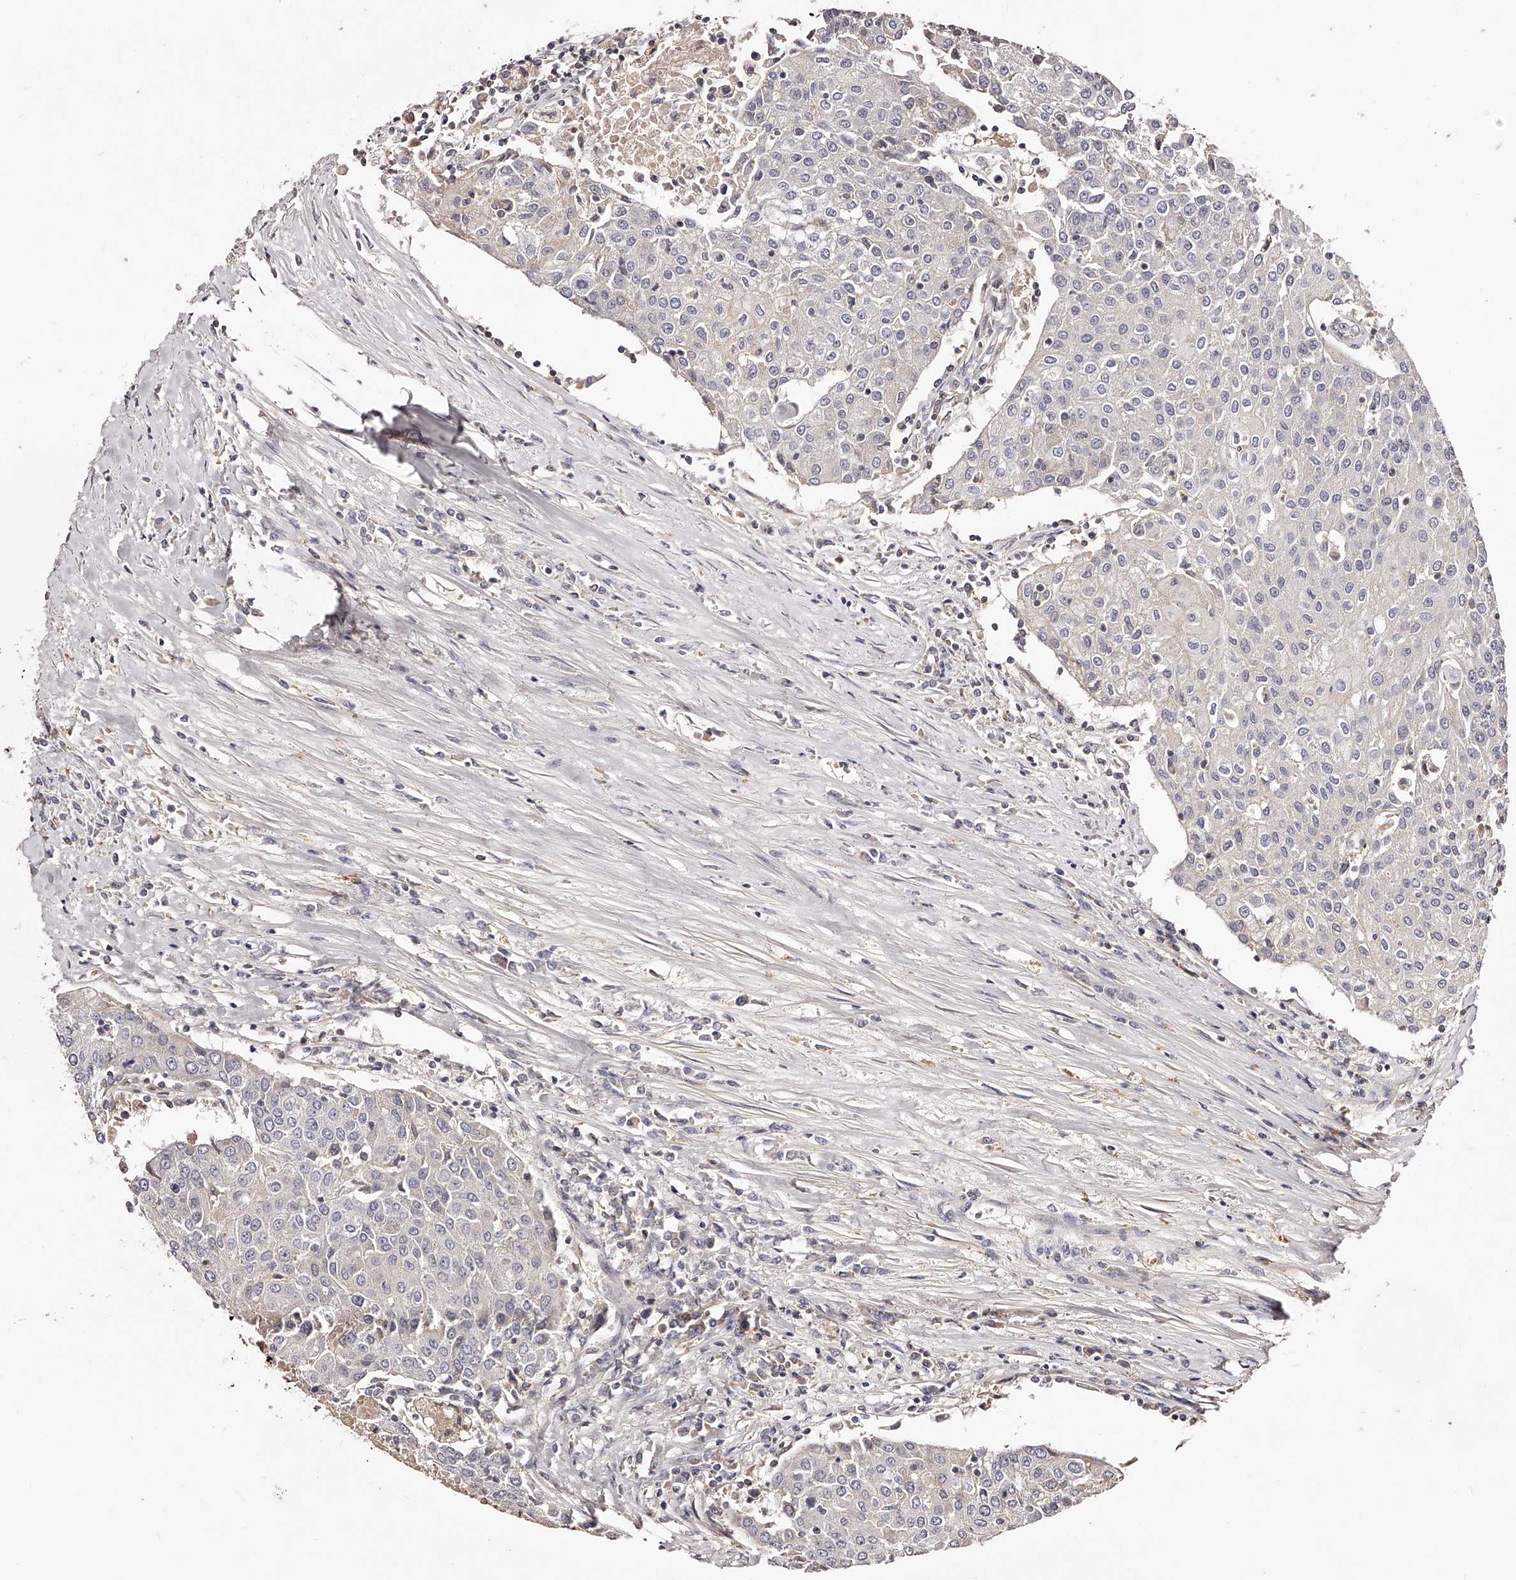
{"staining": {"intensity": "negative", "quantity": "none", "location": "none"}, "tissue": "urothelial cancer", "cell_type": "Tumor cells", "image_type": "cancer", "snomed": [{"axis": "morphology", "description": "Urothelial carcinoma, High grade"}, {"axis": "topography", "description": "Urinary bladder"}], "caption": "High magnification brightfield microscopy of high-grade urothelial carcinoma stained with DAB (3,3'-diaminobenzidine) (brown) and counterstained with hematoxylin (blue): tumor cells show no significant staining. Brightfield microscopy of immunohistochemistry (IHC) stained with DAB (brown) and hematoxylin (blue), captured at high magnification.", "gene": "PHACTR1", "patient": {"sex": "female", "age": 85}}